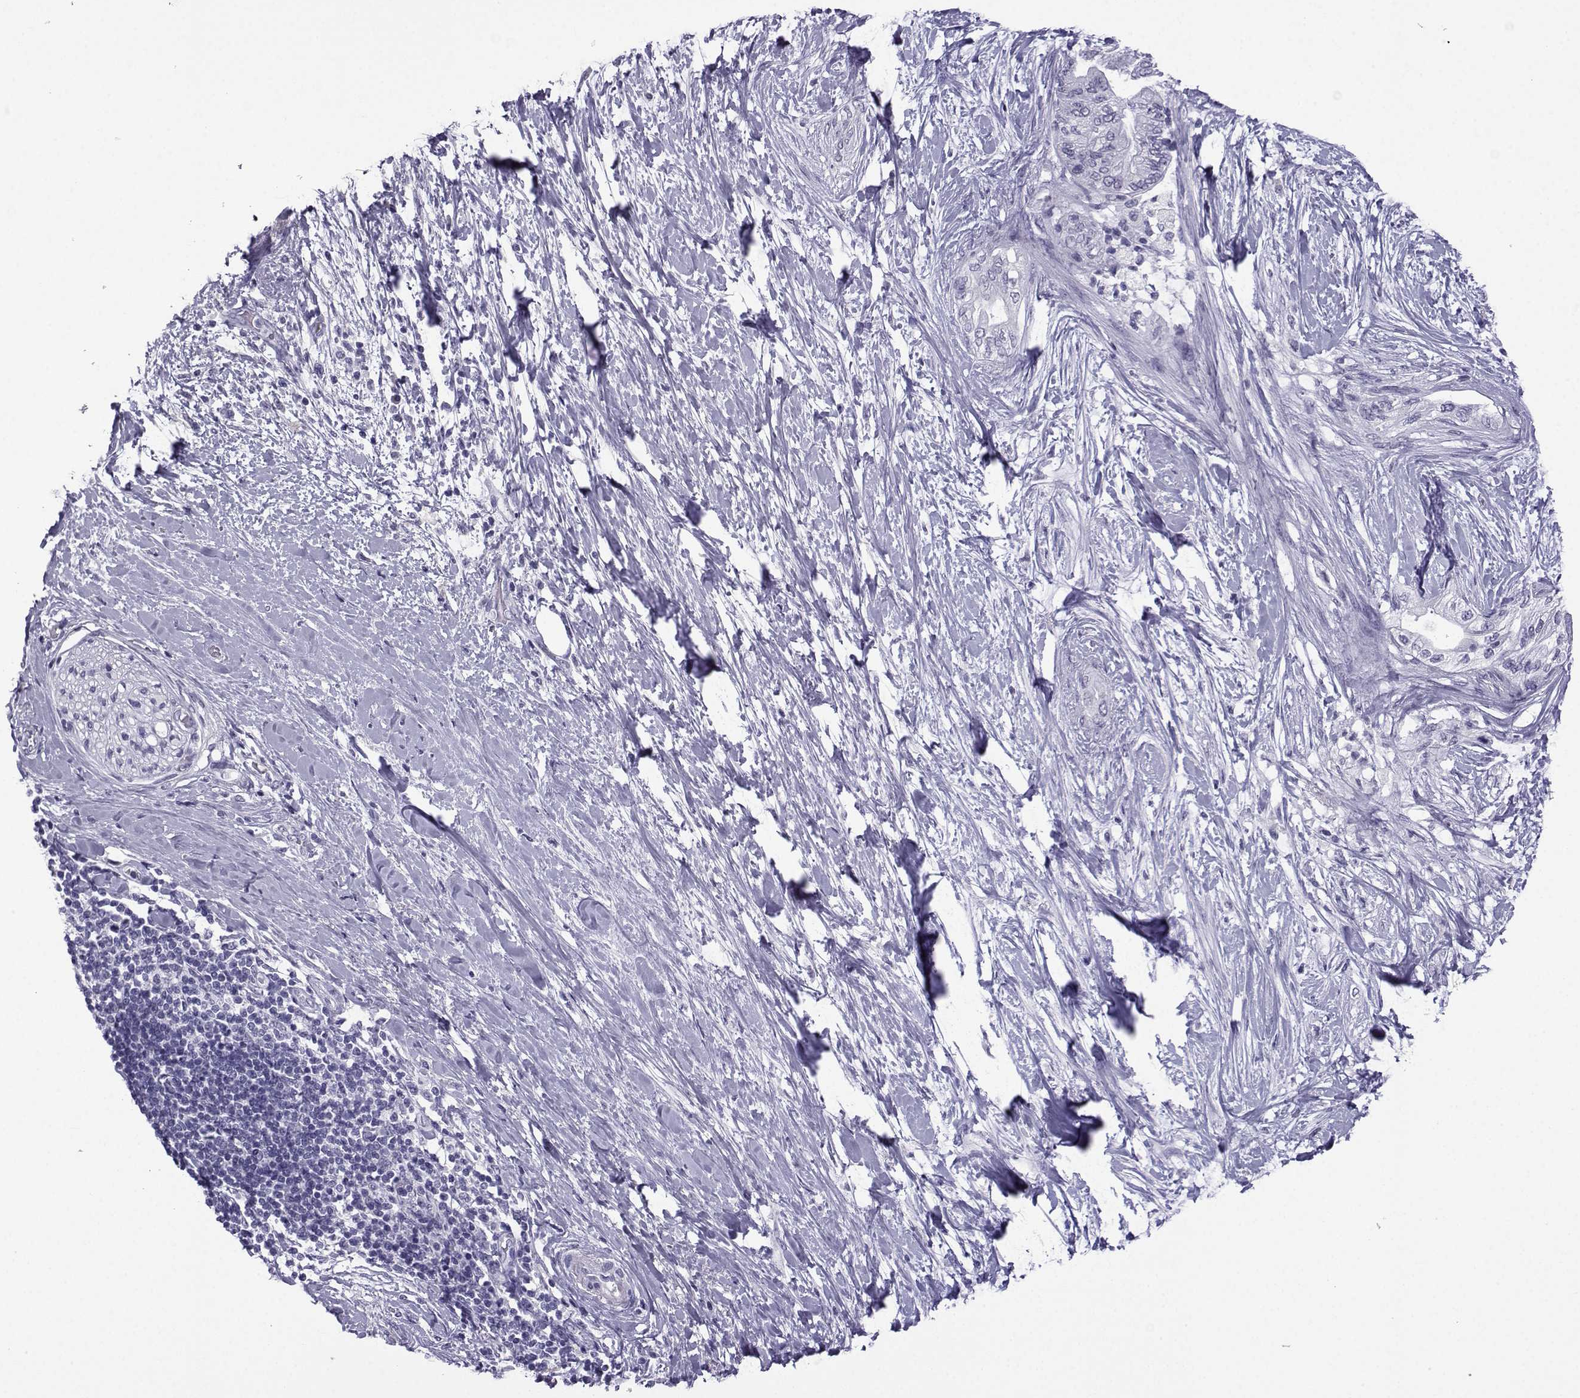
{"staining": {"intensity": "negative", "quantity": "none", "location": "none"}, "tissue": "pancreatic cancer", "cell_type": "Tumor cells", "image_type": "cancer", "snomed": [{"axis": "morphology", "description": "Normal tissue, NOS"}, {"axis": "morphology", "description": "Adenocarcinoma, NOS"}, {"axis": "topography", "description": "Pancreas"}, {"axis": "topography", "description": "Duodenum"}], "caption": "The IHC photomicrograph has no significant expression in tumor cells of pancreatic cancer (adenocarcinoma) tissue.", "gene": "MRGBP", "patient": {"sex": "female", "age": 60}}